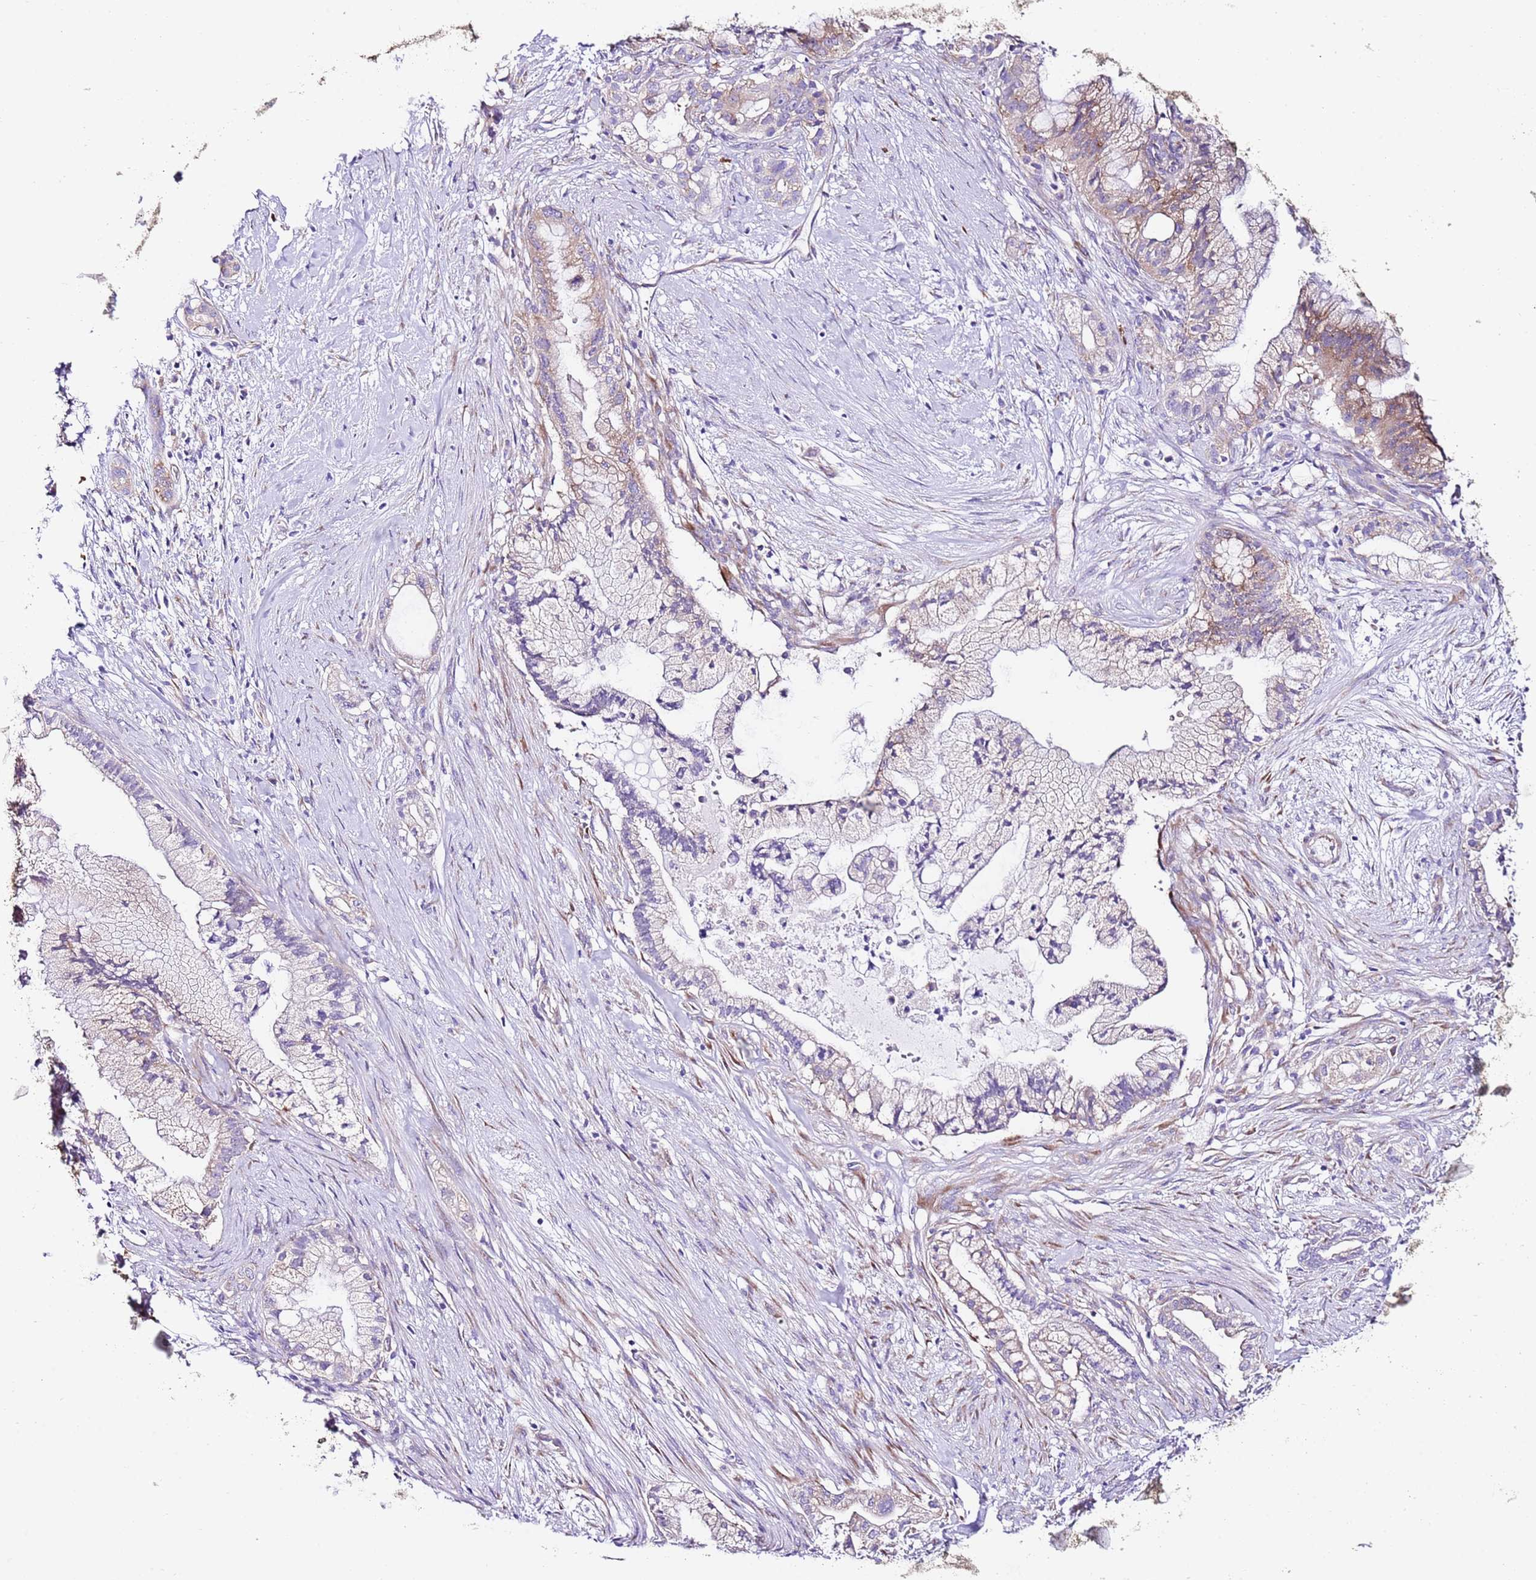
{"staining": {"intensity": "moderate", "quantity": "<25%", "location": "cytoplasmic/membranous"}, "tissue": "pancreatic cancer", "cell_type": "Tumor cells", "image_type": "cancer", "snomed": [{"axis": "morphology", "description": "Adenocarcinoma, NOS"}, {"axis": "topography", "description": "Pancreas"}], "caption": "Immunohistochemical staining of pancreatic adenocarcinoma demonstrates low levels of moderate cytoplasmic/membranous expression in about <25% of tumor cells. (DAB = brown stain, brightfield microscopy at high magnification).", "gene": "RPS10", "patient": {"sex": "male", "age": 44}}